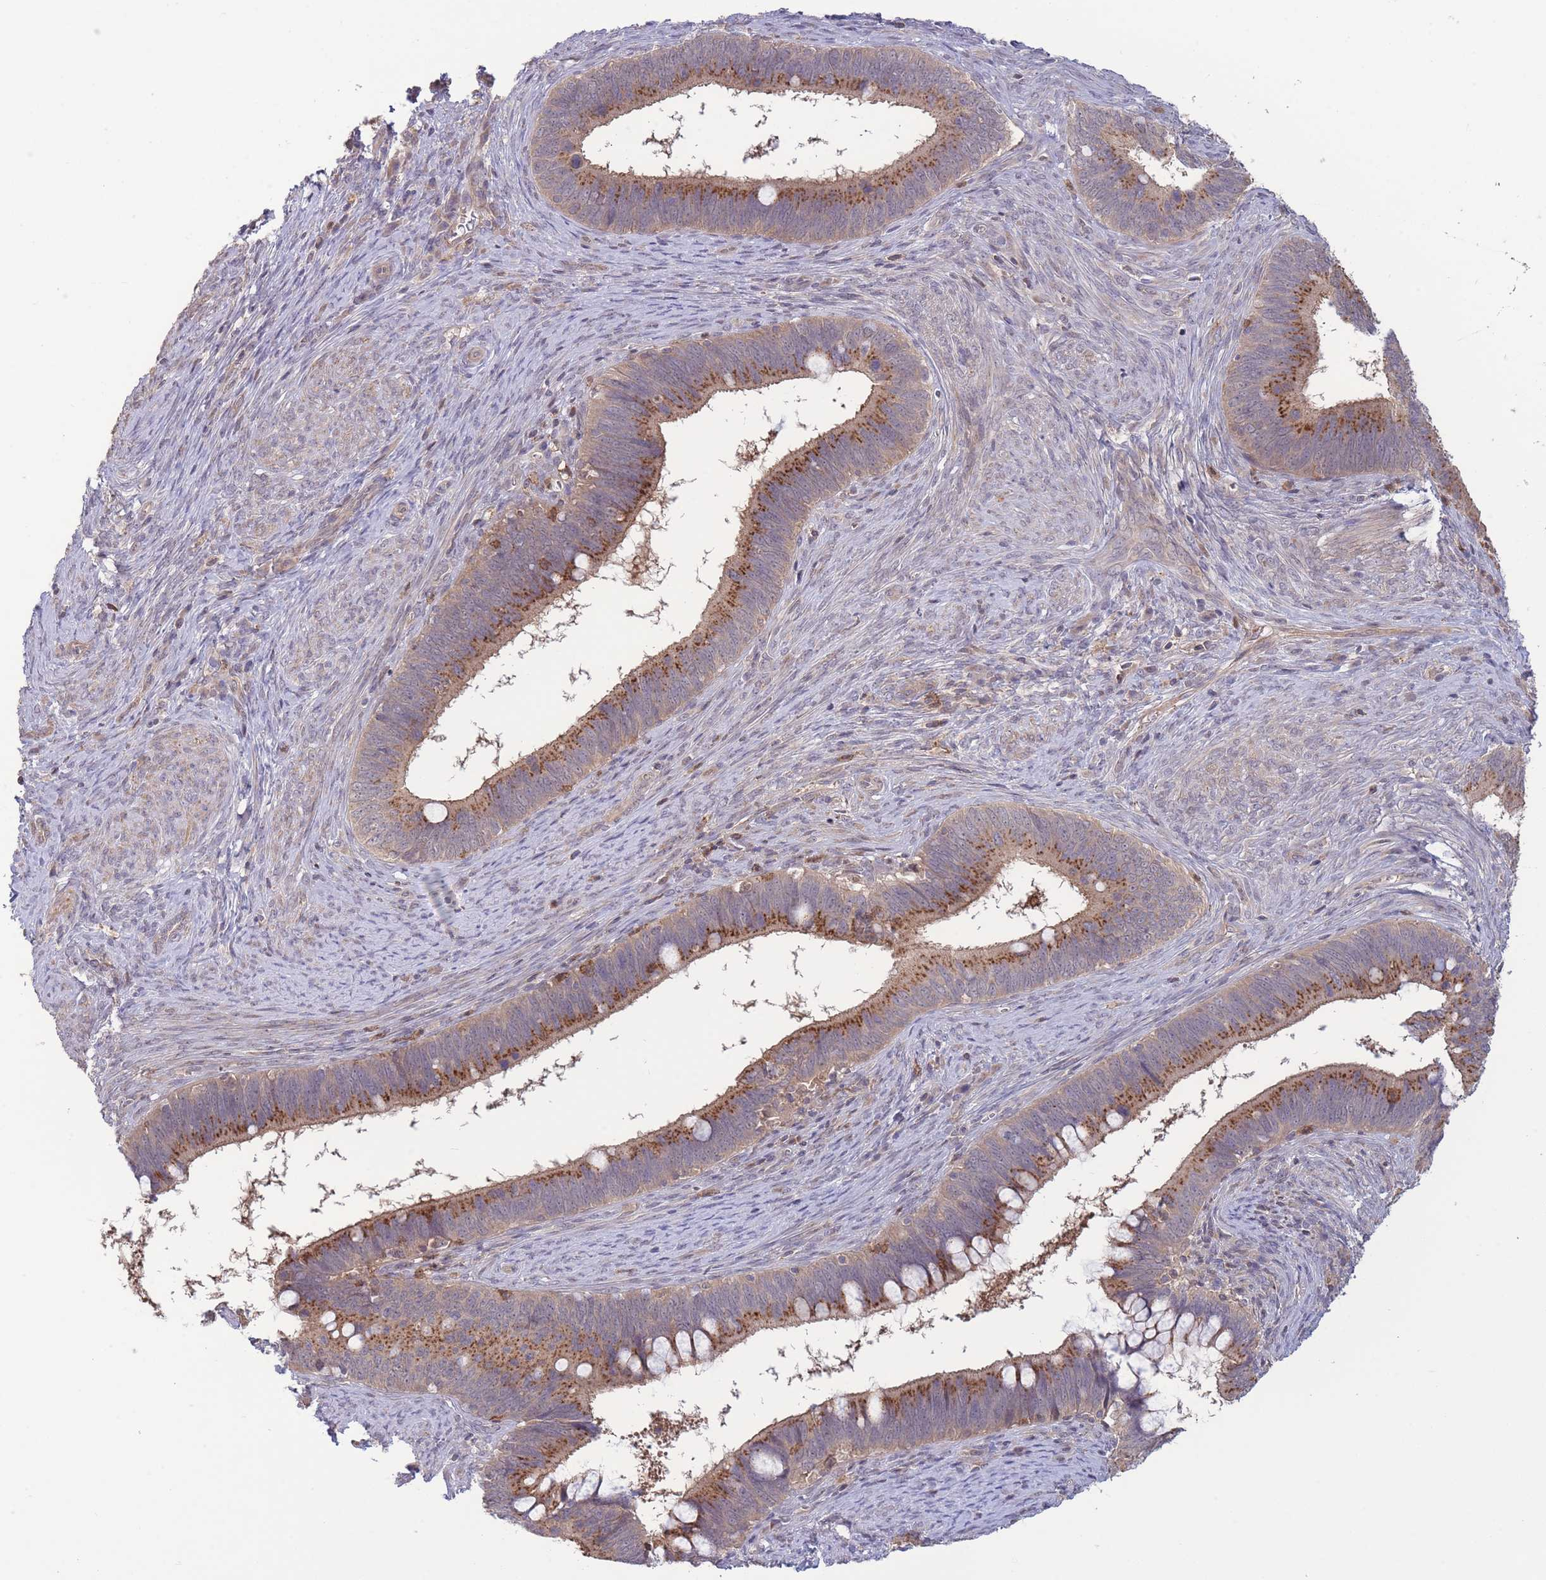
{"staining": {"intensity": "strong", "quantity": "25%-75%", "location": "cytoplasmic/membranous"}, "tissue": "cervical cancer", "cell_type": "Tumor cells", "image_type": "cancer", "snomed": [{"axis": "morphology", "description": "Adenocarcinoma, NOS"}, {"axis": "topography", "description": "Cervix"}], "caption": "Cervical cancer (adenocarcinoma) stained with immunohistochemistry displays strong cytoplasmic/membranous staining in approximately 25%-75% of tumor cells. The protein is shown in brown color, while the nuclei are stained blue.", "gene": "ZNF304", "patient": {"sex": "female", "age": 42}}